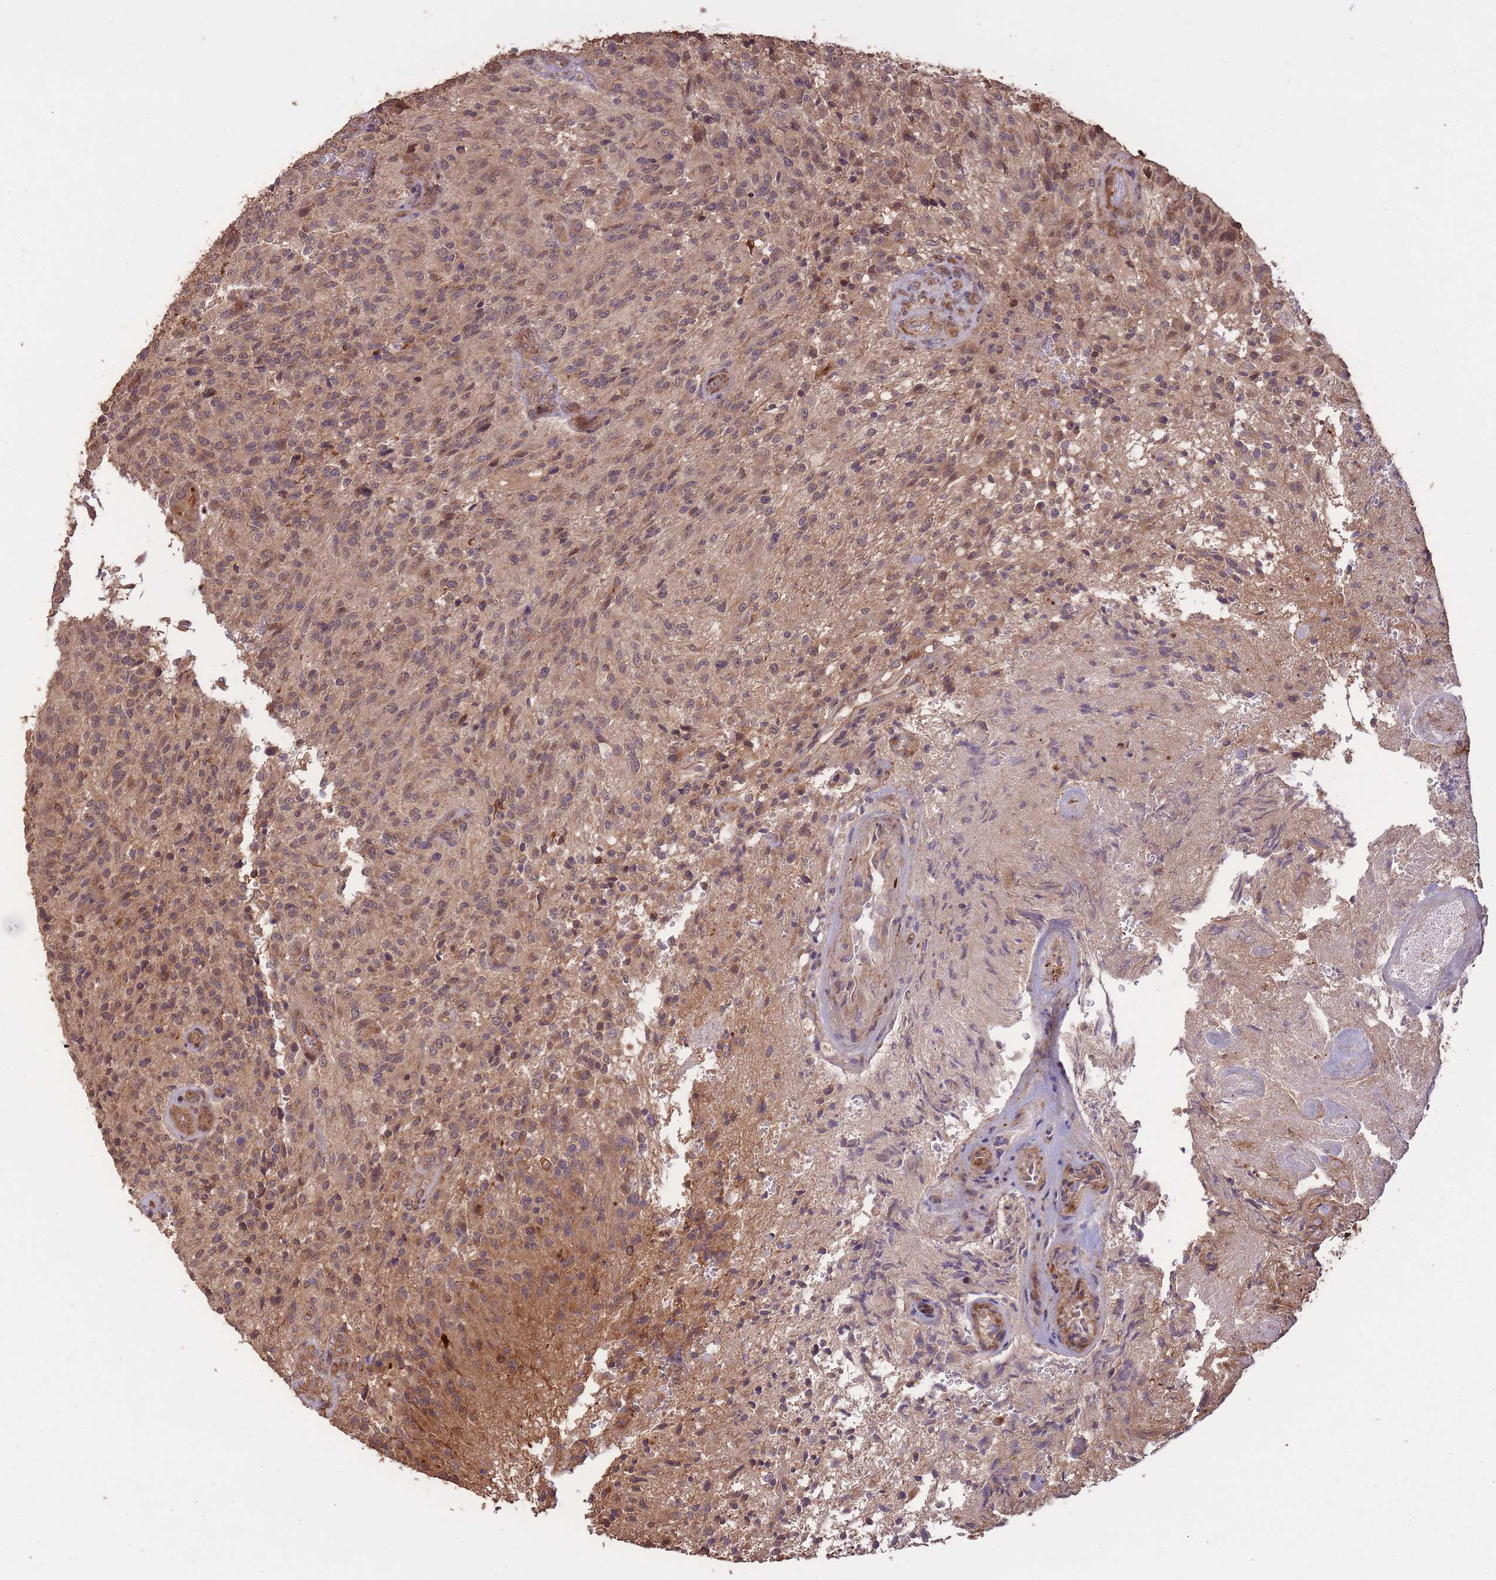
{"staining": {"intensity": "moderate", "quantity": ">75%", "location": "cytoplasmic/membranous"}, "tissue": "glioma", "cell_type": "Tumor cells", "image_type": "cancer", "snomed": [{"axis": "morphology", "description": "Normal tissue, NOS"}, {"axis": "morphology", "description": "Glioma, malignant, High grade"}, {"axis": "topography", "description": "Cerebral cortex"}], "caption": "Immunohistochemical staining of glioma reveals moderate cytoplasmic/membranous protein expression in approximately >75% of tumor cells.", "gene": "ERBB3", "patient": {"sex": "male", "age": 56}}